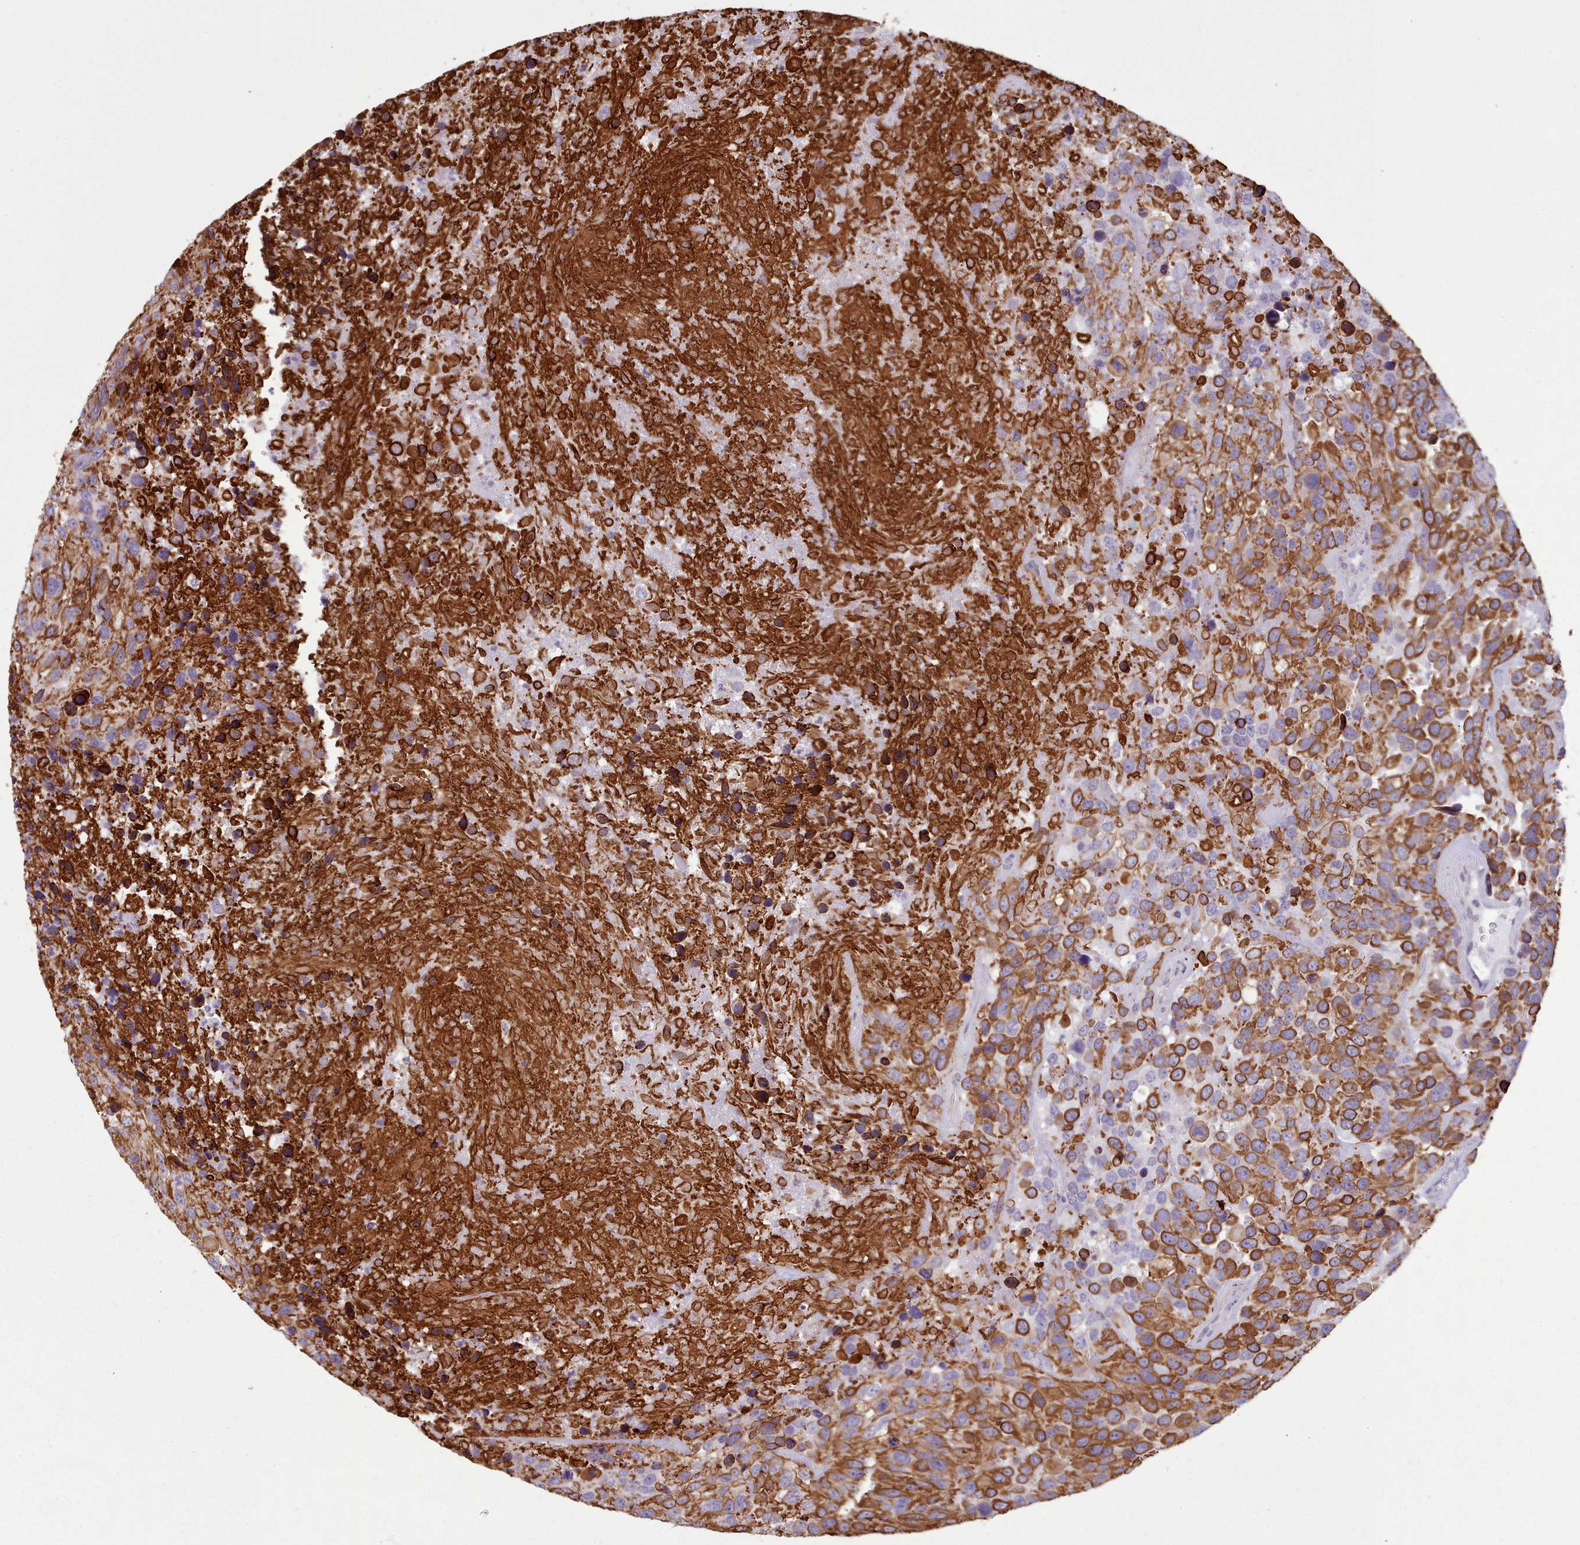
{"staining": {"intensity": "strong", "quantity": ">75%", "location": "cytoplasmic/membranous"}, "tissue": "urothelial cancer", "cell_type": "Tumor cells", "image_type": "cancer", "snomed": [{"axis": "morphology", "description": "Urothelial carcinoma, High grade"}, {"axis": "topography", "description": "Urinary bladder"}], "caption": "Protein expression analysis of human urothelial carcinoma (high-grade) reveals strong cytoplasmic/membranous expression in approximately >75% of tumor cells.", "gene": "PLD4", "patient": {"sex": "female", "age": 70}}